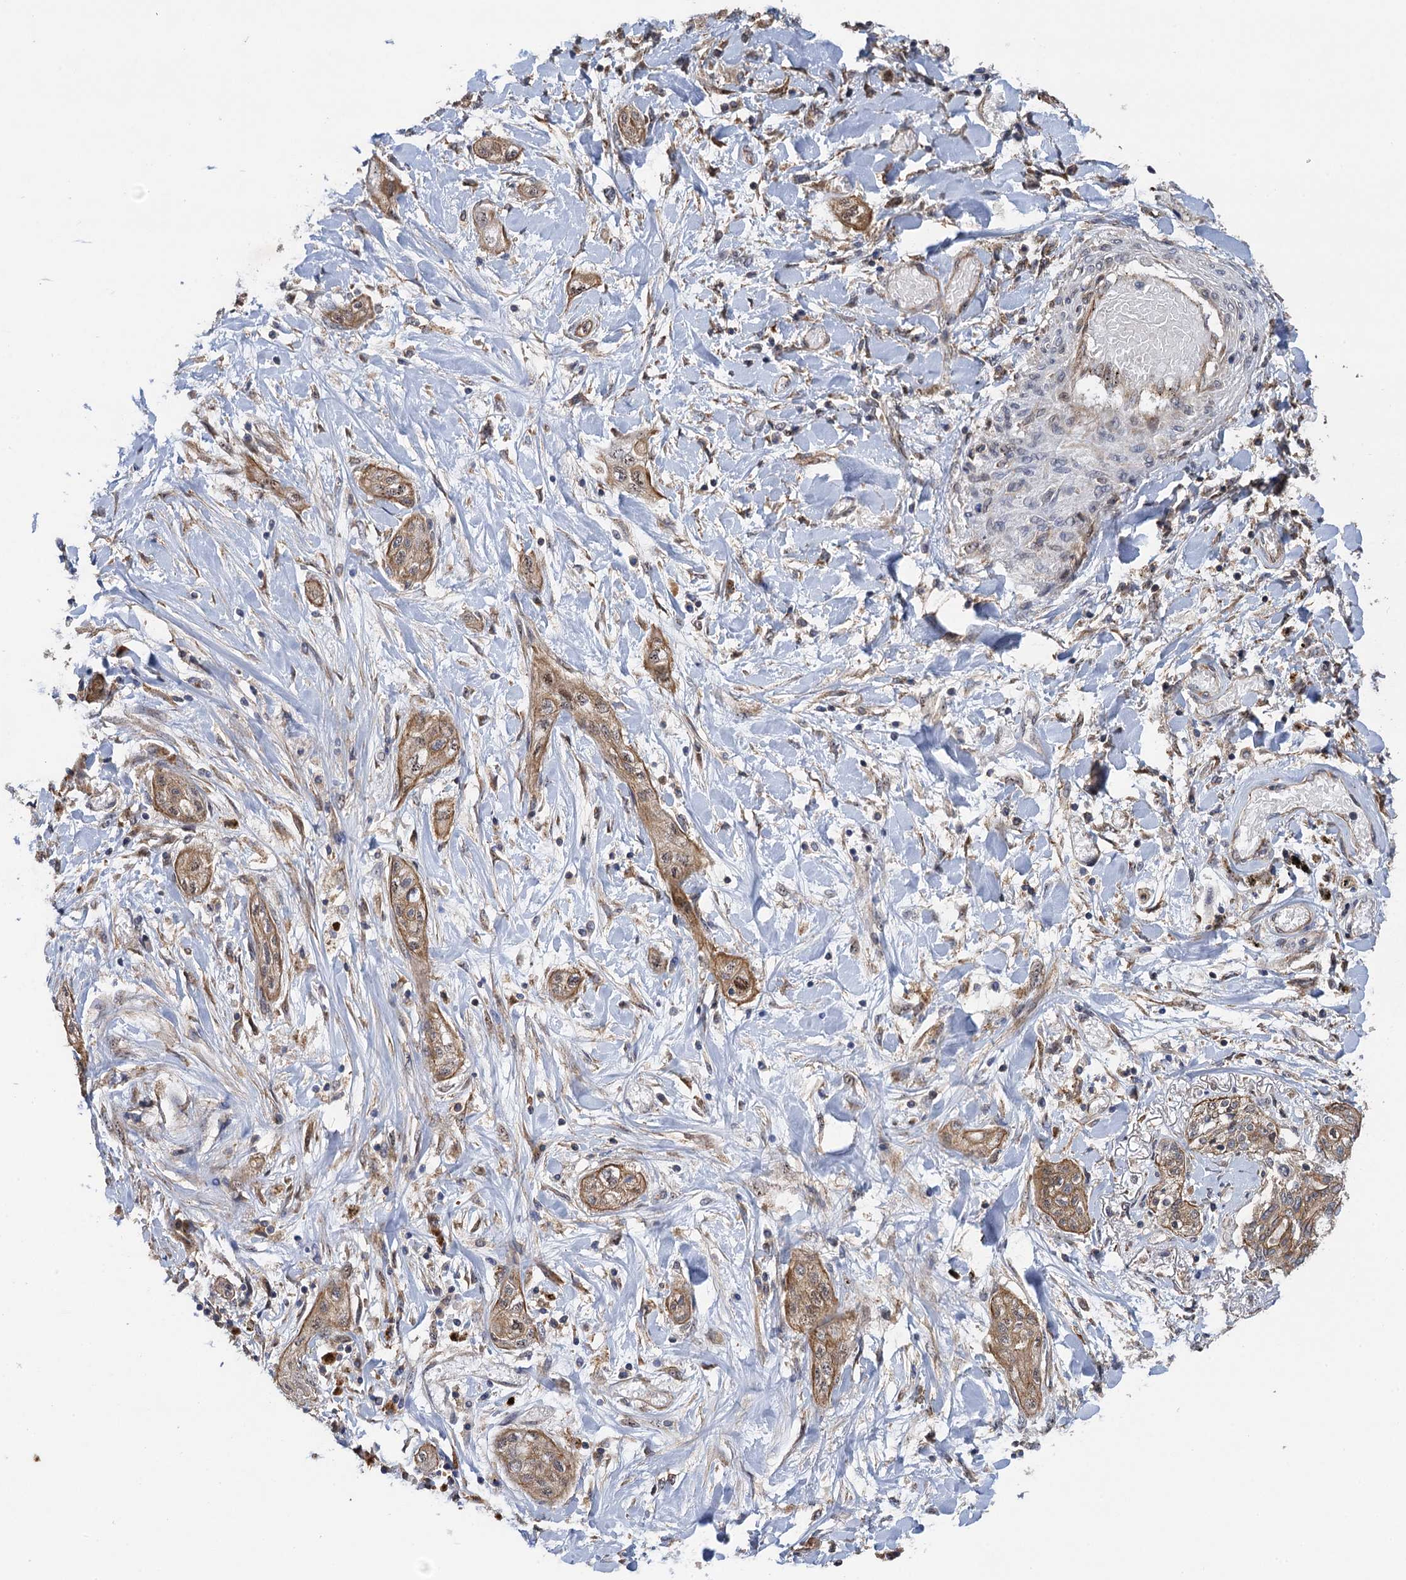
{"staining": {"intensity": "weak", "quantity": ">75%", "location": "cytoplasmic/membranous"}, "tissue": "lung cancer", "cell_type": "Tumor cells", "image_type": "cancer", "snomed": [{"axis": "morphology", "description": "Squamous cell carcinoma, NOS"}, {"axis": "topography", "description": "Lung"}], "caption": "Human lung cancer stained for a protein (brown) displays weak cytoplasmic/membranous positive positivity in approximately >75% of tumor cells.", "gene": "HAUS1", "patient": {"sex": "female", "age": 47}}